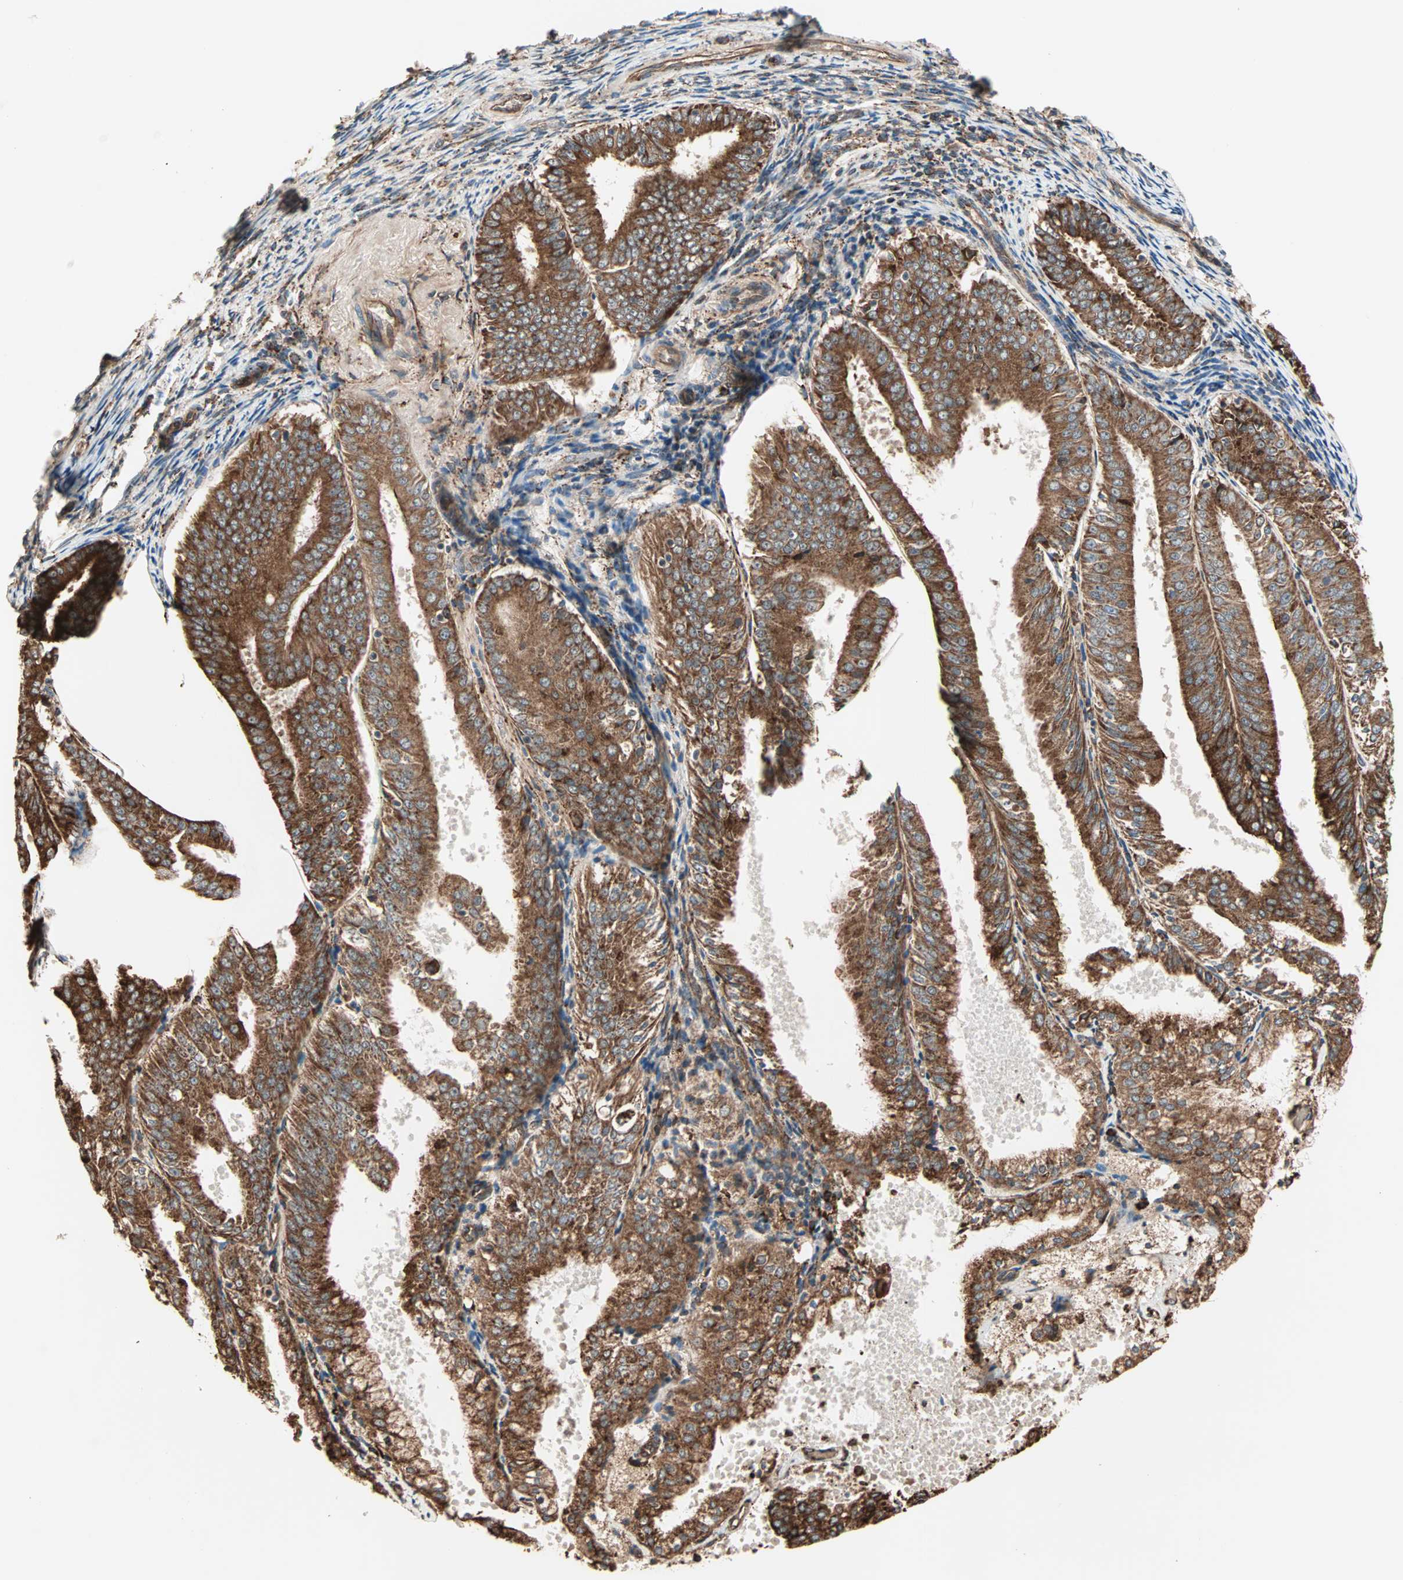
{"staining": {"intensity": "strong", "quantity": ">75%", "location": "cytoplasmic/membranous"}, "tissue": "endometrial cancer", "cell_type": "Tumor cells", "image_type": "cancer", "snomed": [{"axis": "morphology", "description": "Adenocarcinoma, NOS"}, {"axis": "topography", "description": "Endometrium"}], "caption": "Immunohistochemical staining of human endometrial cancer (adenocarcinoma) exhibits strong cytoplasmic/membranous protein expression in about >75% of tumor cells.", "gene": "P4HA1", "patient": {"sex": "female", "age": 63}}